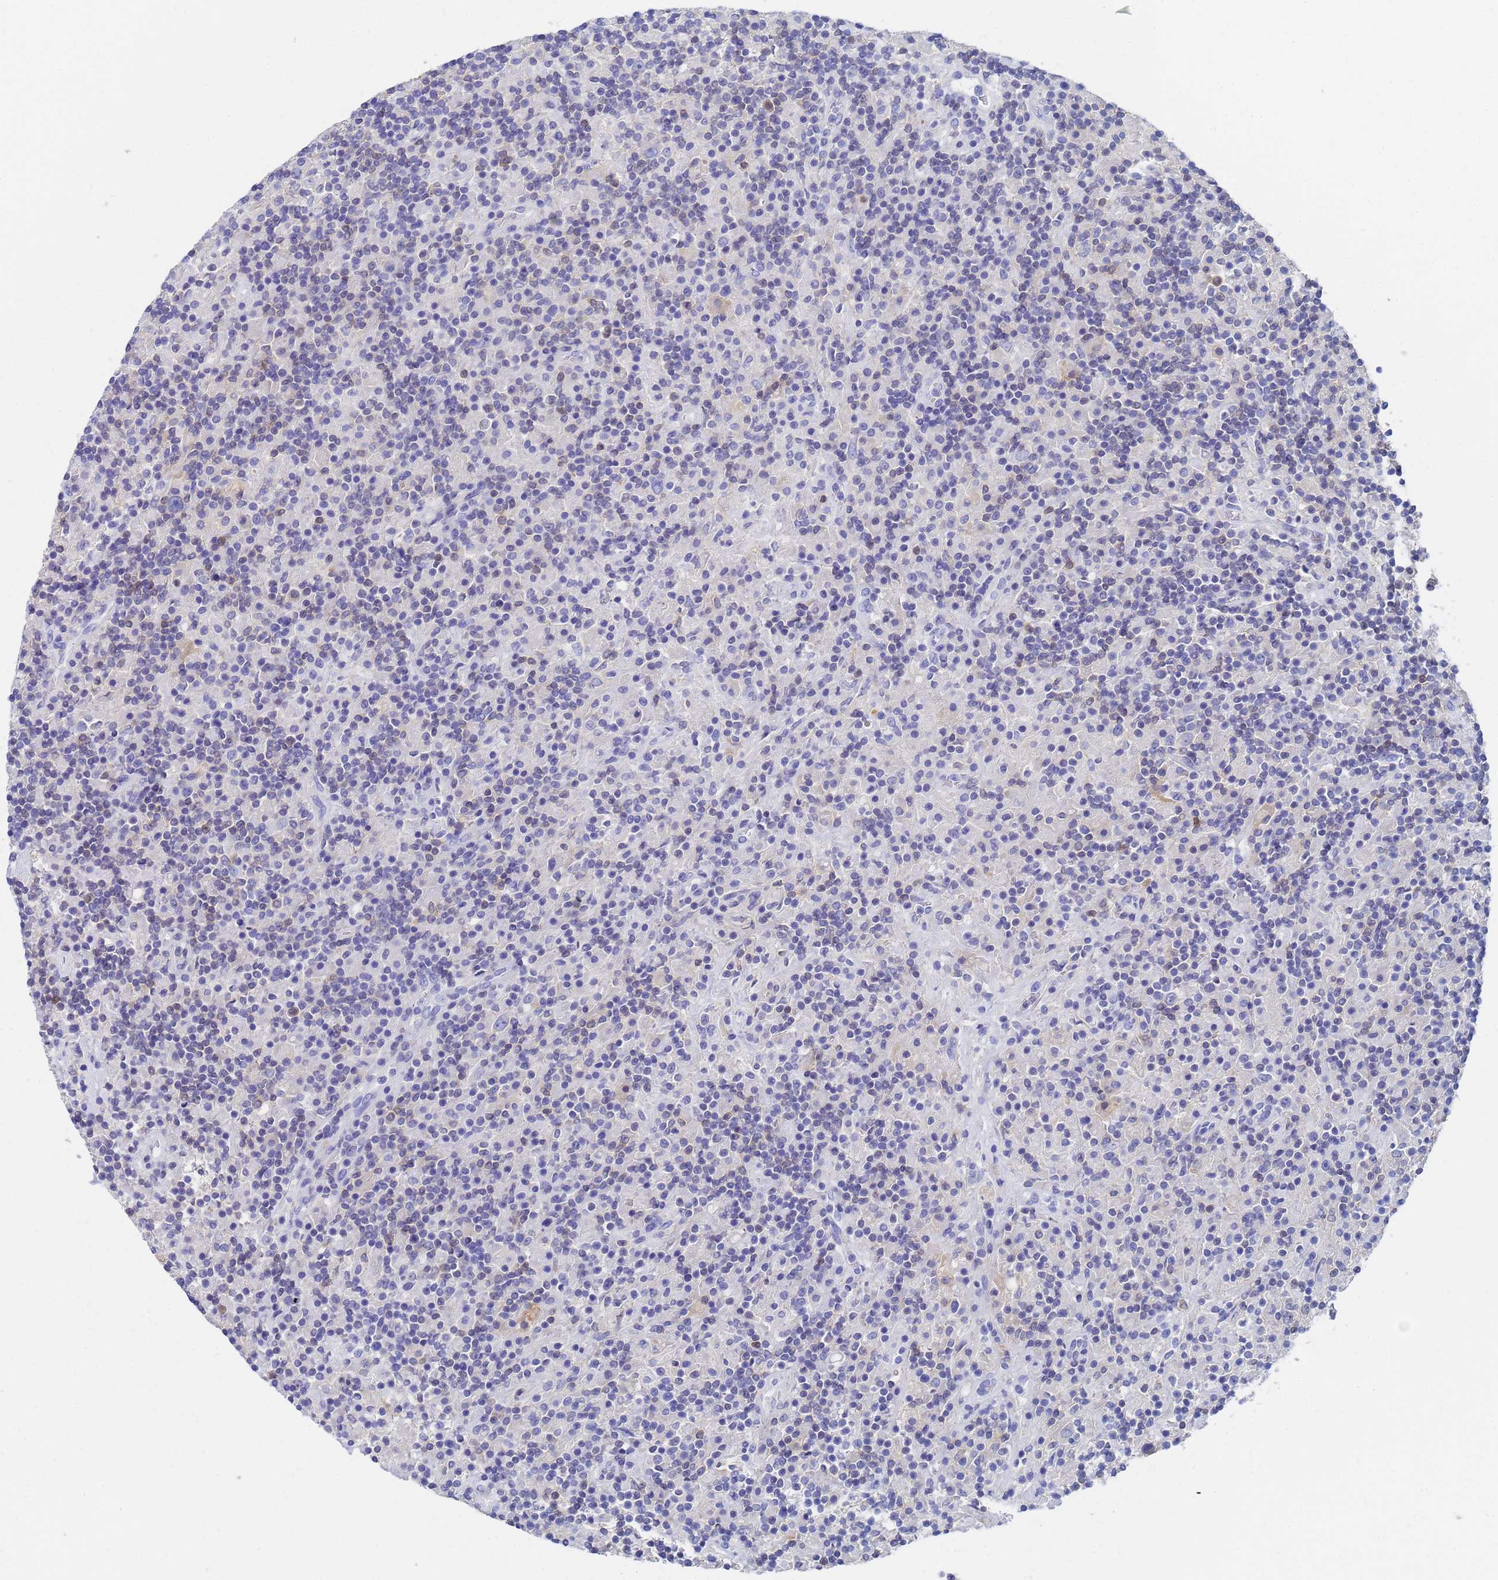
{"staining": {"intensity": "negative", "quantity": "none", "location": "none"}, "tissue": "lymphoma", "cell_type": "Tumor cells", "image_type": "cancer", "snomed": [{"axis": "morphology", "description": "Hodgkin's disease, NOS"}, {"axis": "topography", "description": "Lymph node"}], "caption": "High magnification brightfield microscopy of lymphoma stained with DAB (3,3'-diaminobenzidine) (brown) and counterstained with hematoxylin (blue): tumor cells show no significant staining. The staining was performed using DAB to visualize the protein expression in brown, while the nuclei were stained in blue with hematoxylin (Magnification: 20x).", "gene": "GCHFR", "patient": {"sex": "male", "age": 70}}